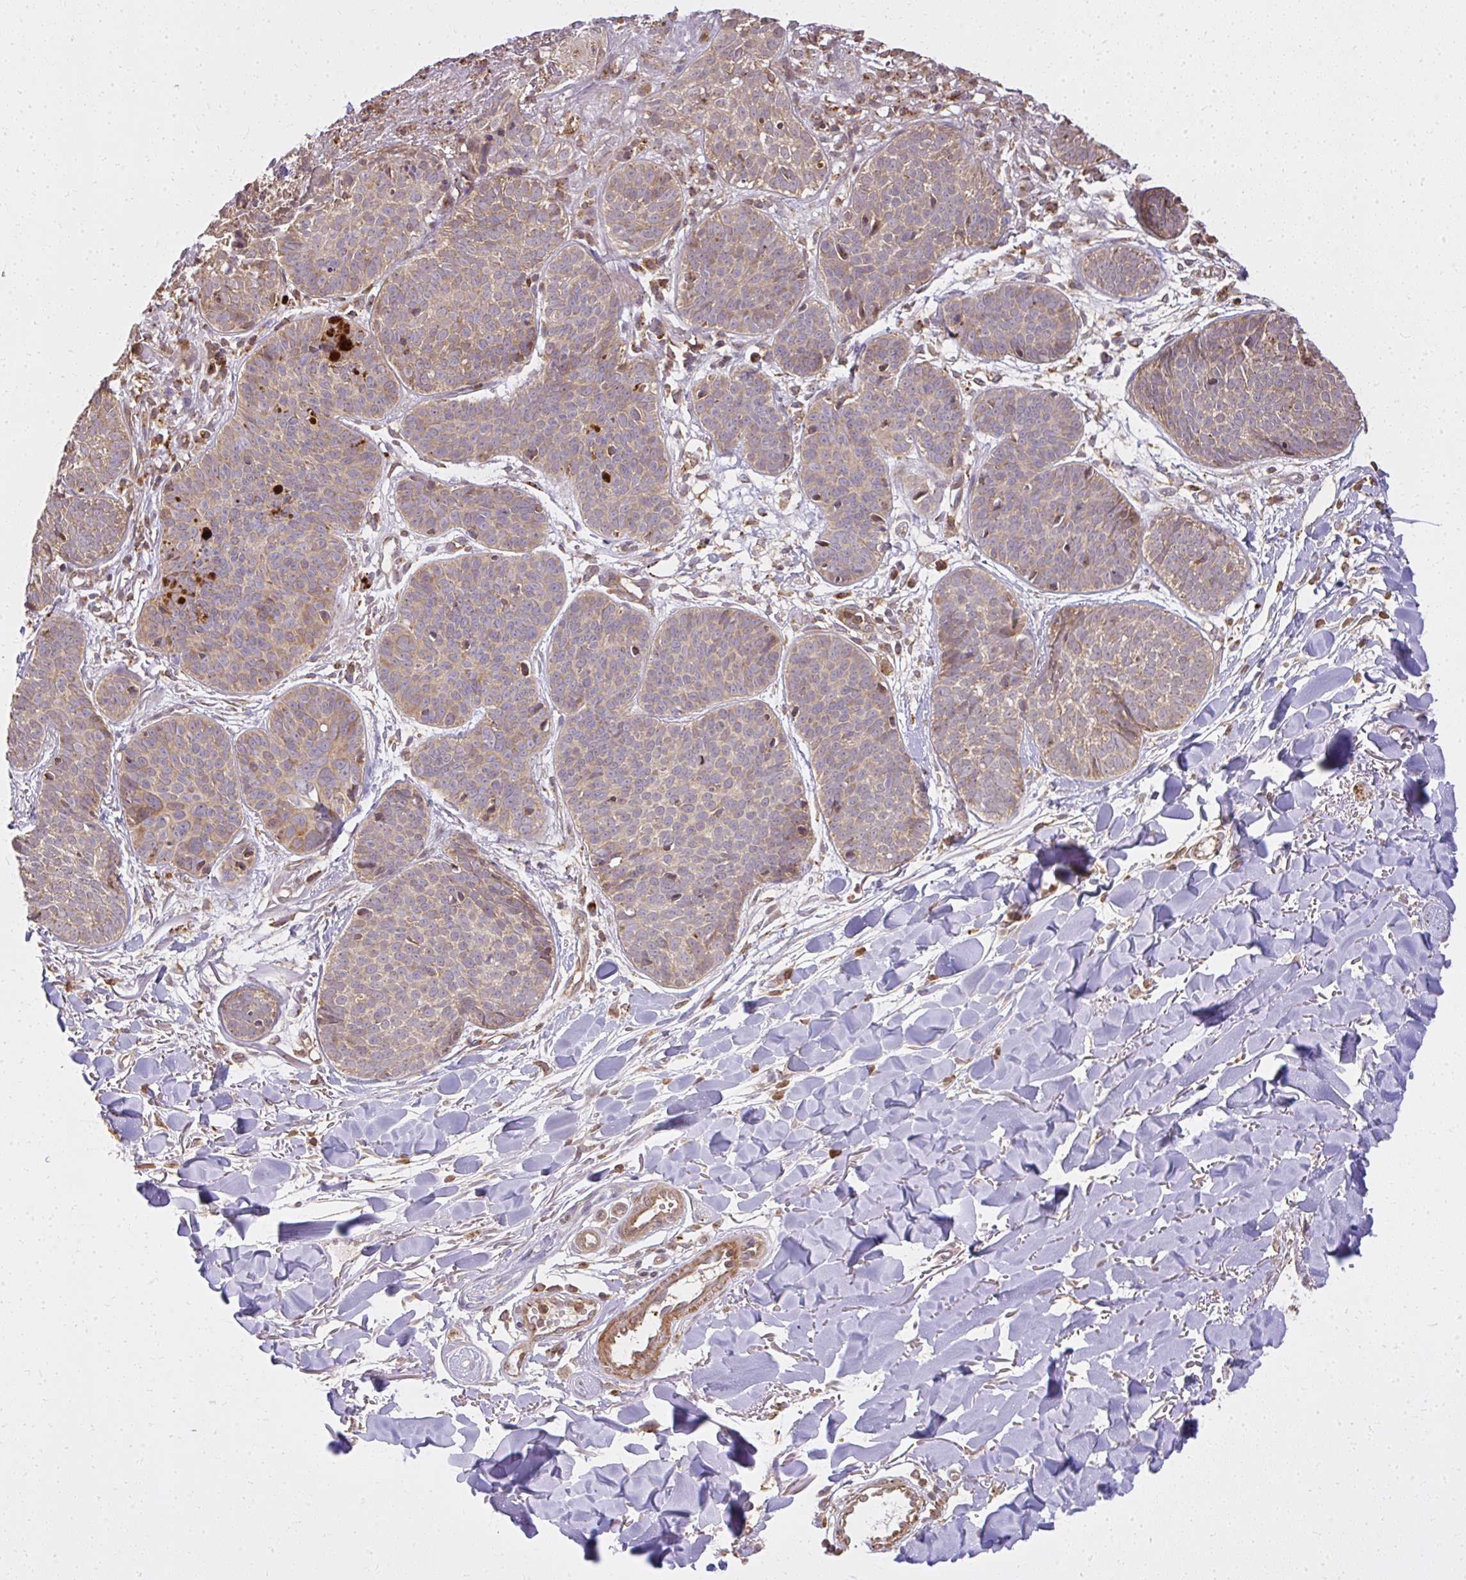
{"staining": {"intensity": "moderate", "quantity": ">75%", "location": "cytoplasmic/membranous"}, "tissue": "skin cancer", "cell_type": "Tumor cells", "image_type": "cancer", "snomed": [{"axis": "morphology", "description": "Basal cell carcinoma"}, {"axis": "topography", "description": "Skin"}, {"axis": "topography", "description": "Skin of neck"}, {"axis": "topography", "description": "Skin of shoulder"}, {"axis": "topography", "description": "Skin of back"}], "caption": "Skin cancer (basal cell carcinoma) stained with a protein marker exhibits moderate staining in tumor cells.", "gene": "GNS", "patient": {"sex": "male", "age": 80}}